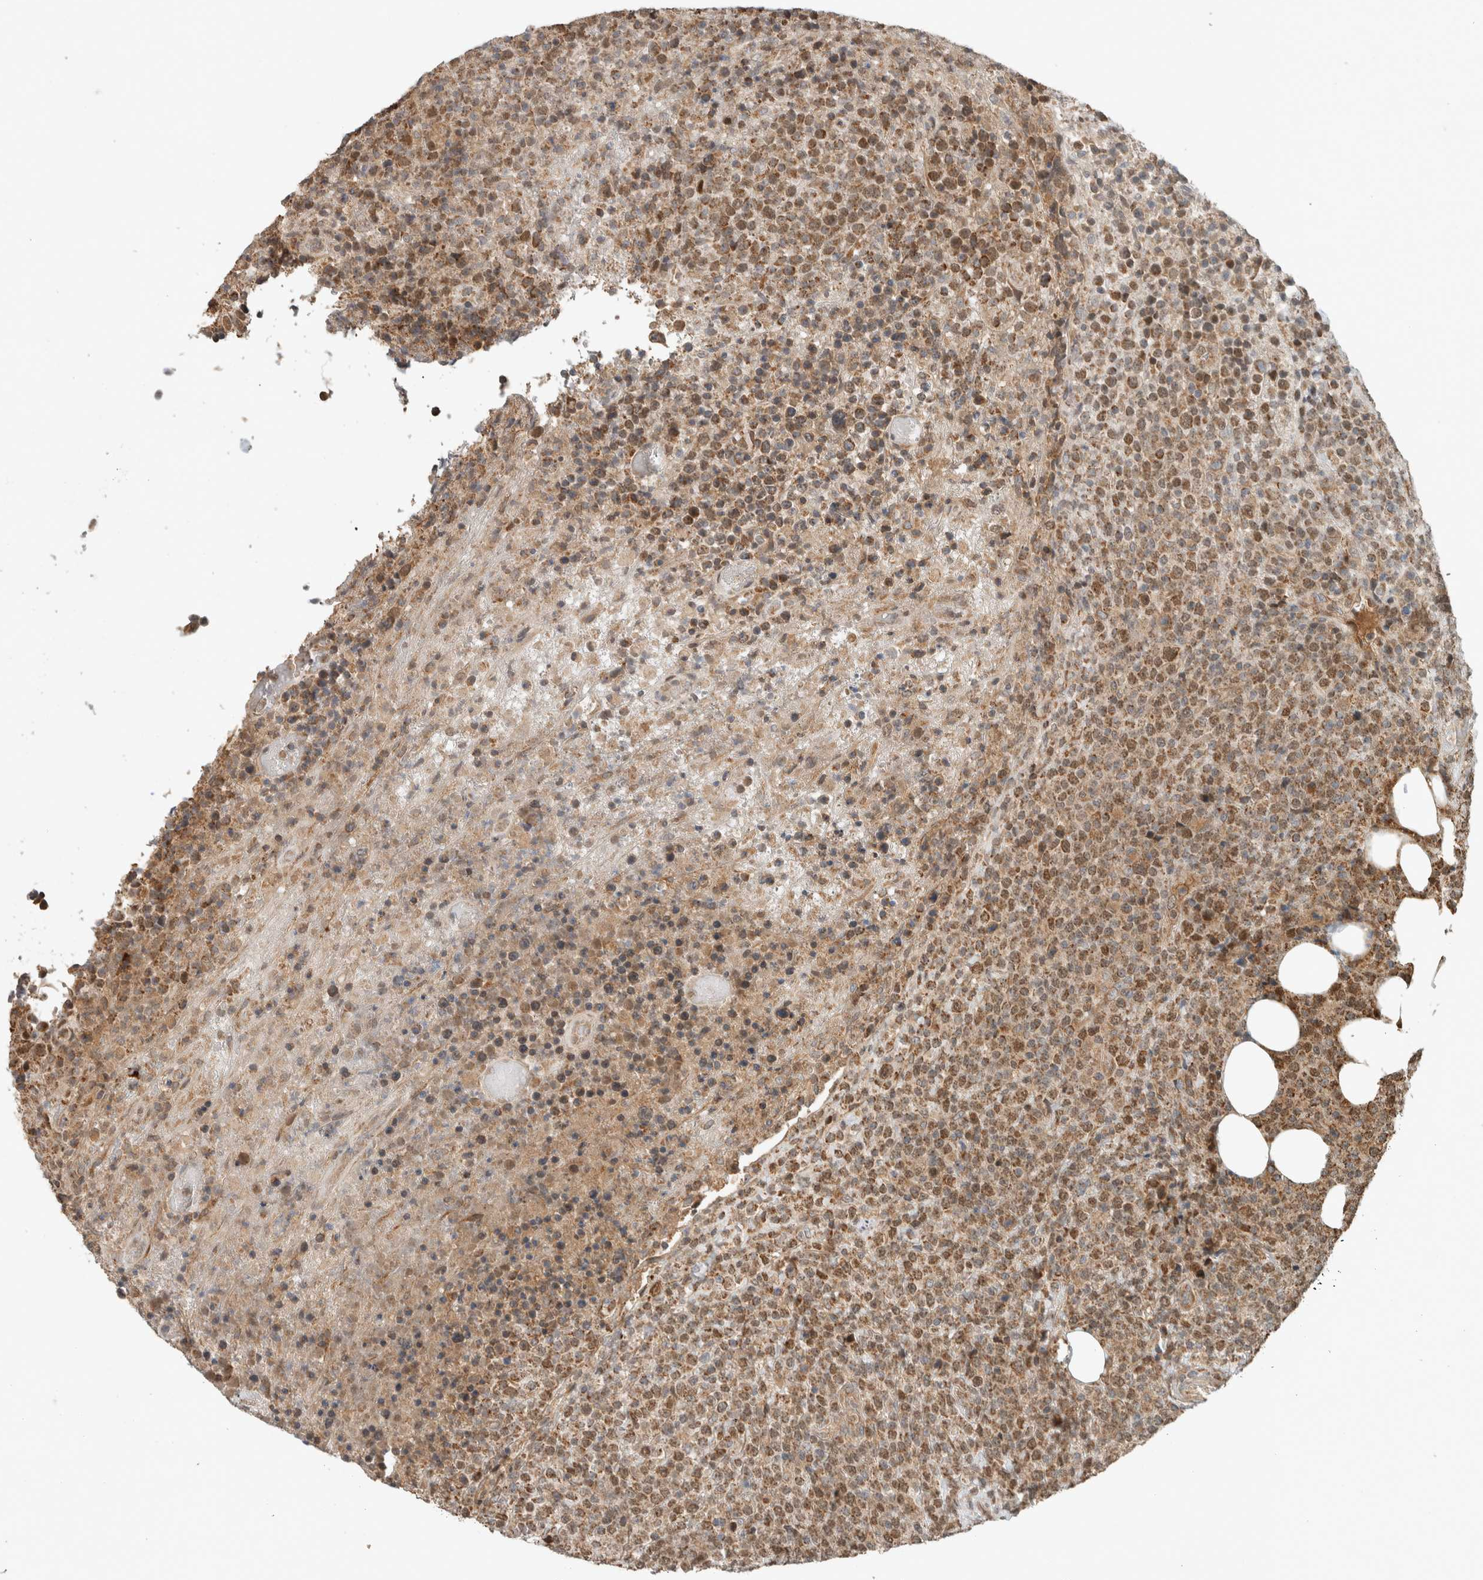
{"staining": {"intensity": "moderate", "quantity": ">75%", "location": "cytoplasmic/membranous"}, "tissue": "lymphoma", "cell_type": "Tumor cells", "image_type": "cancer", "snomed": [{"axis": "morphology", "description": "Malignant lymphoma, non-Hodgkin's type, High grade"}, {"axis": "topography", "description": "Lymph node"}], "caption": "About >75% of tumor cells in human lymphoma exhibit moderate cytoplasmic/membranous protein expression as visualized by brown immunohistochemical staining.", "gene": "GINS4", "patient": {"sex": "male", "age": 13}}